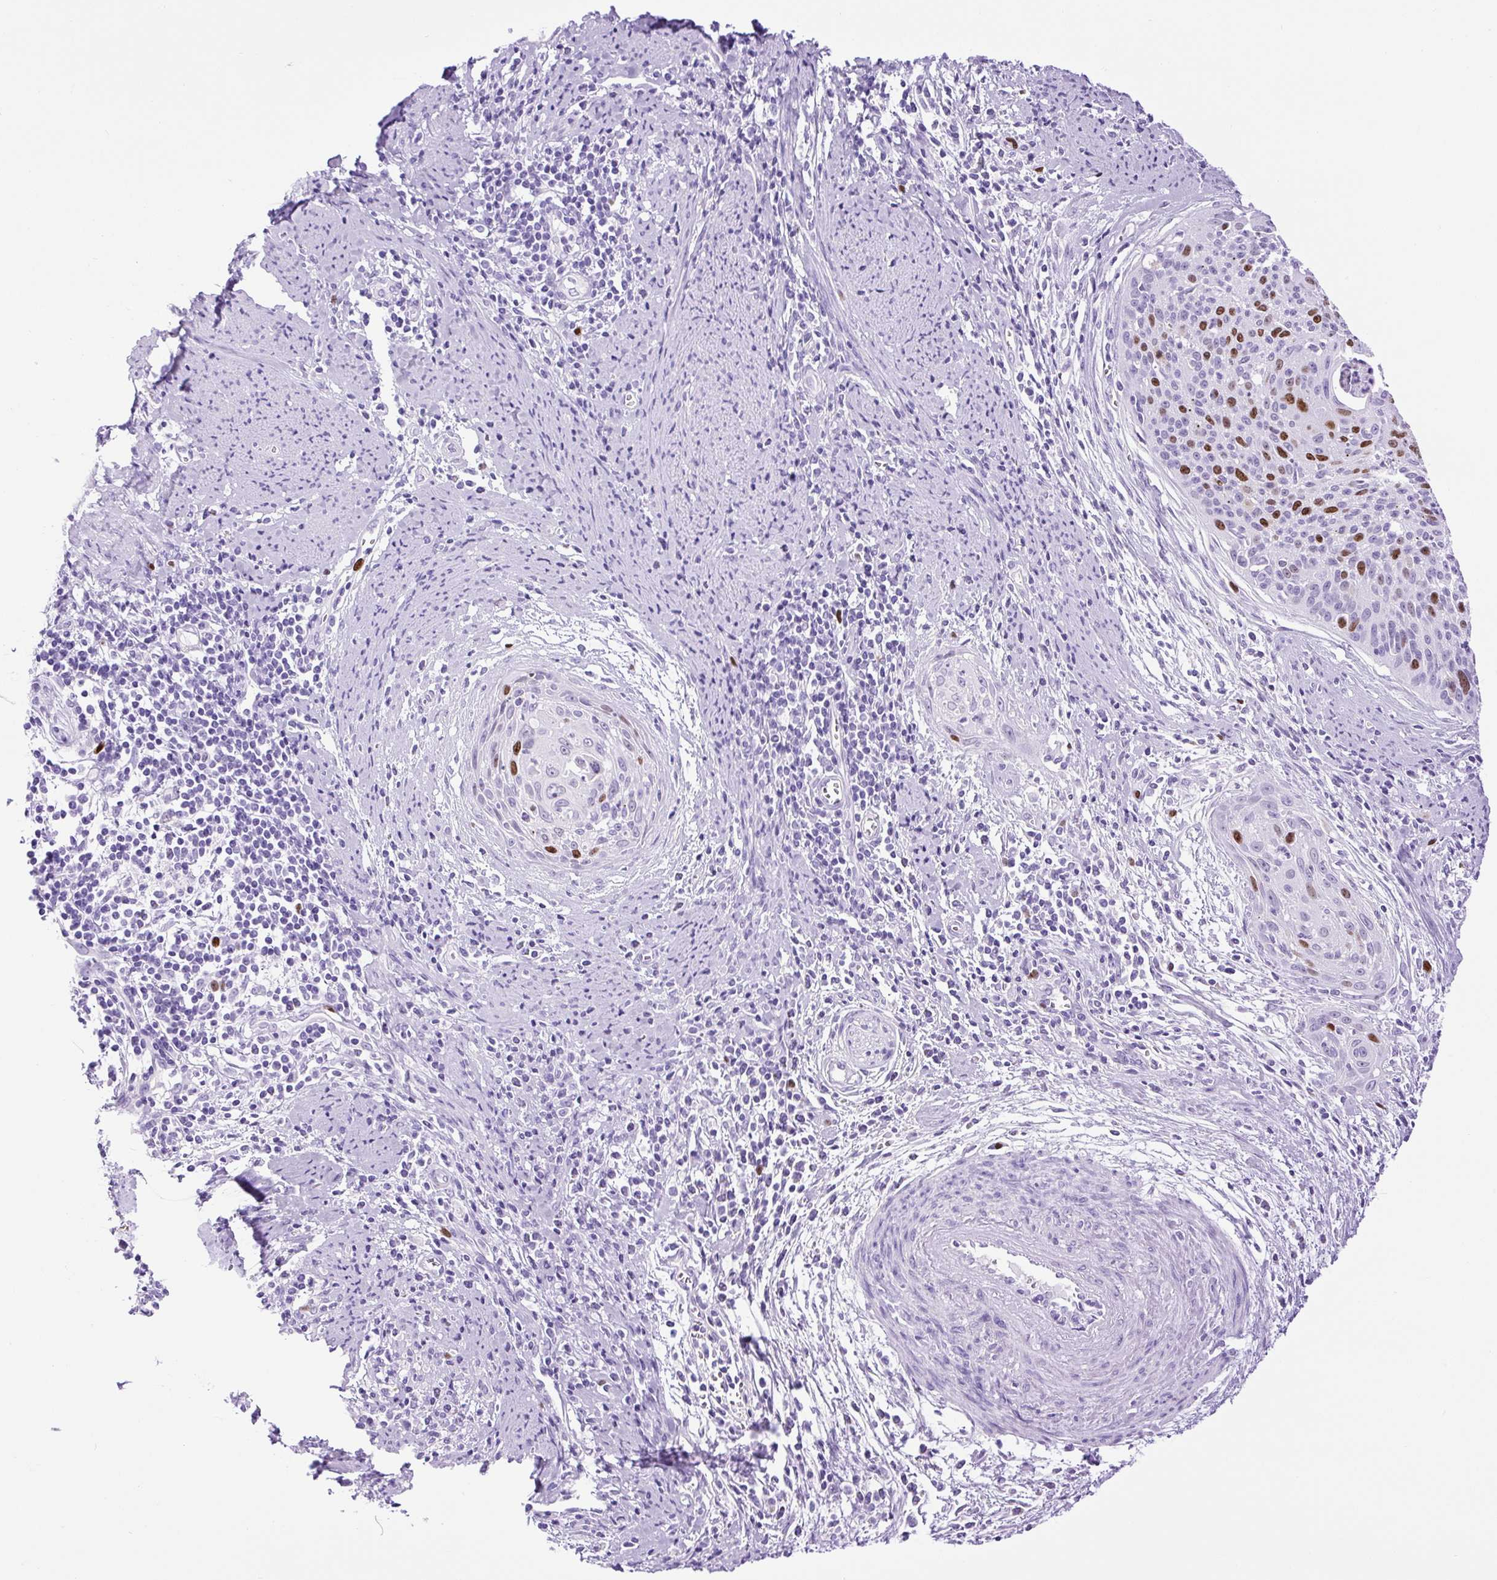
{"staining": {"intensity": "strong", "quantity": "<25%", "location": "nuclear"}, "tissue": "cervical cancer", "cell_type": "Tumor cells", "image_type": "cancer", "snomed": [{"axis": "morphology", "description": "Squamous cell carcinoma, NOS"}, {"axis": "topography", "description": "Cervix"}], "caption": "Cervical cancer stained with a brown dye demonstrates strong nuclear positive expression in about <25% of tumor cells.", "gene": "RACGAP1", "patient": {"sex": "female", "age": 55}}